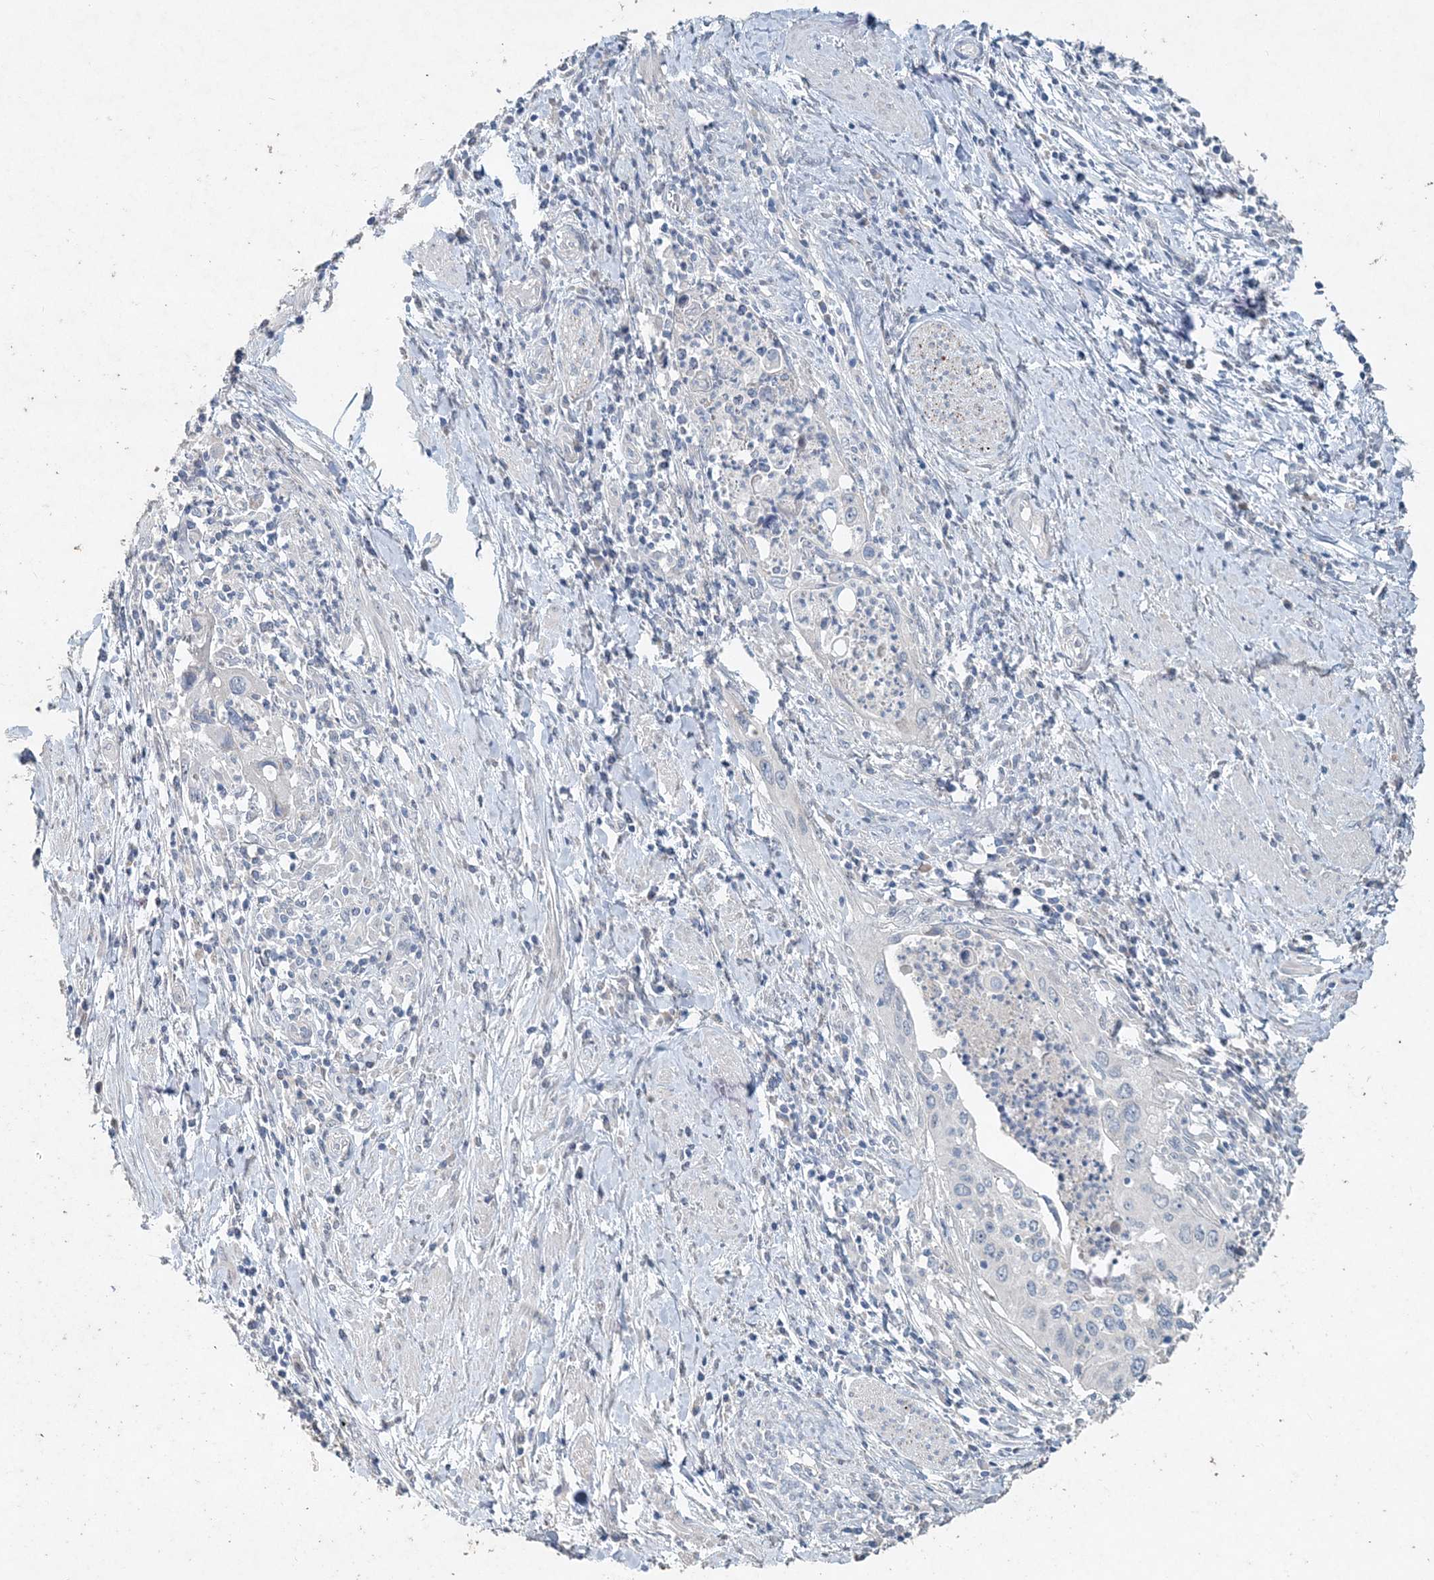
{"staining": {"intensity": "negative", "quantity": "none", "location": "none"}, "tissue": "cervical cancer", "cell_type": "Tumor cells", "image_type": "cancer", "snomed": [{"axis": "morphology", "description": "Squamous cell carcinoma, NOS"}, {"axis": "topography", "description": "Cervix"}], "caption": "Immunohistochemistry image of neoplastic tissue: cervical cancer (squamous cell carcinoma) stained with DAB (3,3'-diaminobenzidine) demonstrates no significant protein expression in tumor cells.", "gene": "DNAH5", "patient": {"sex": "female", "age": 38}}